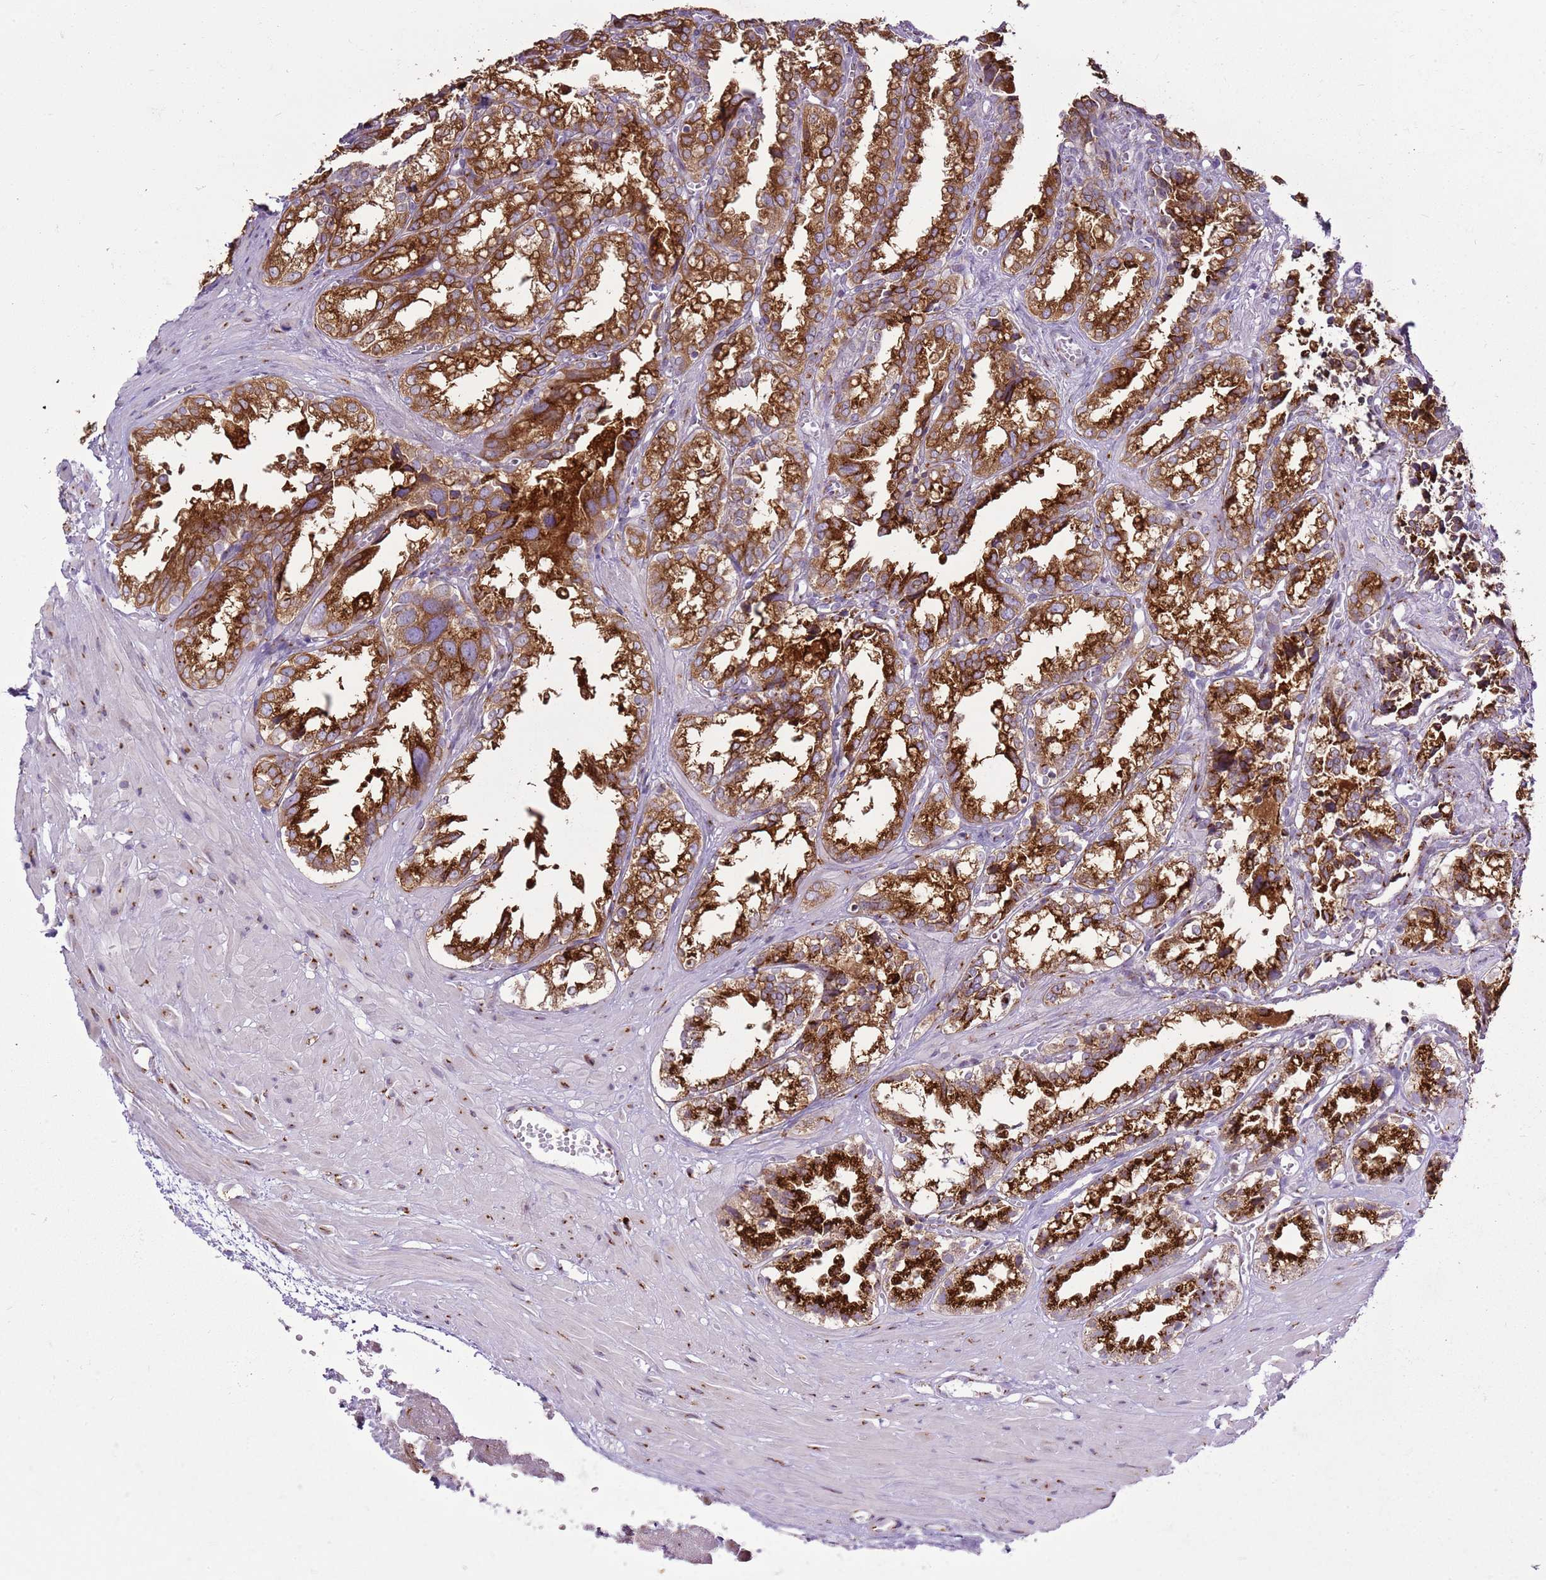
{"staining": {"intensity": "strong", "quantity": ">75%", "location": "cytoplasmic/membranous"}, "tissue": "seminal vesicle", "cell_type": "Glandular cells", "image_type": "normal", "snomed": [{"axis": "morphology", "description": "Normal tissue, NOS"}, {"axis": "topography", "description": "Prostate"}, {"axis": "topography", "description": "Seminal veicle"}], "caption": "Immunohistochemical staining of benign seminal vesicle demonstrates high levels of strong cytoplasmic/membranous staining in about >75% of glandular cells.", "gene": "TMED10", "patient": {"sex": "male", "age": 51}}